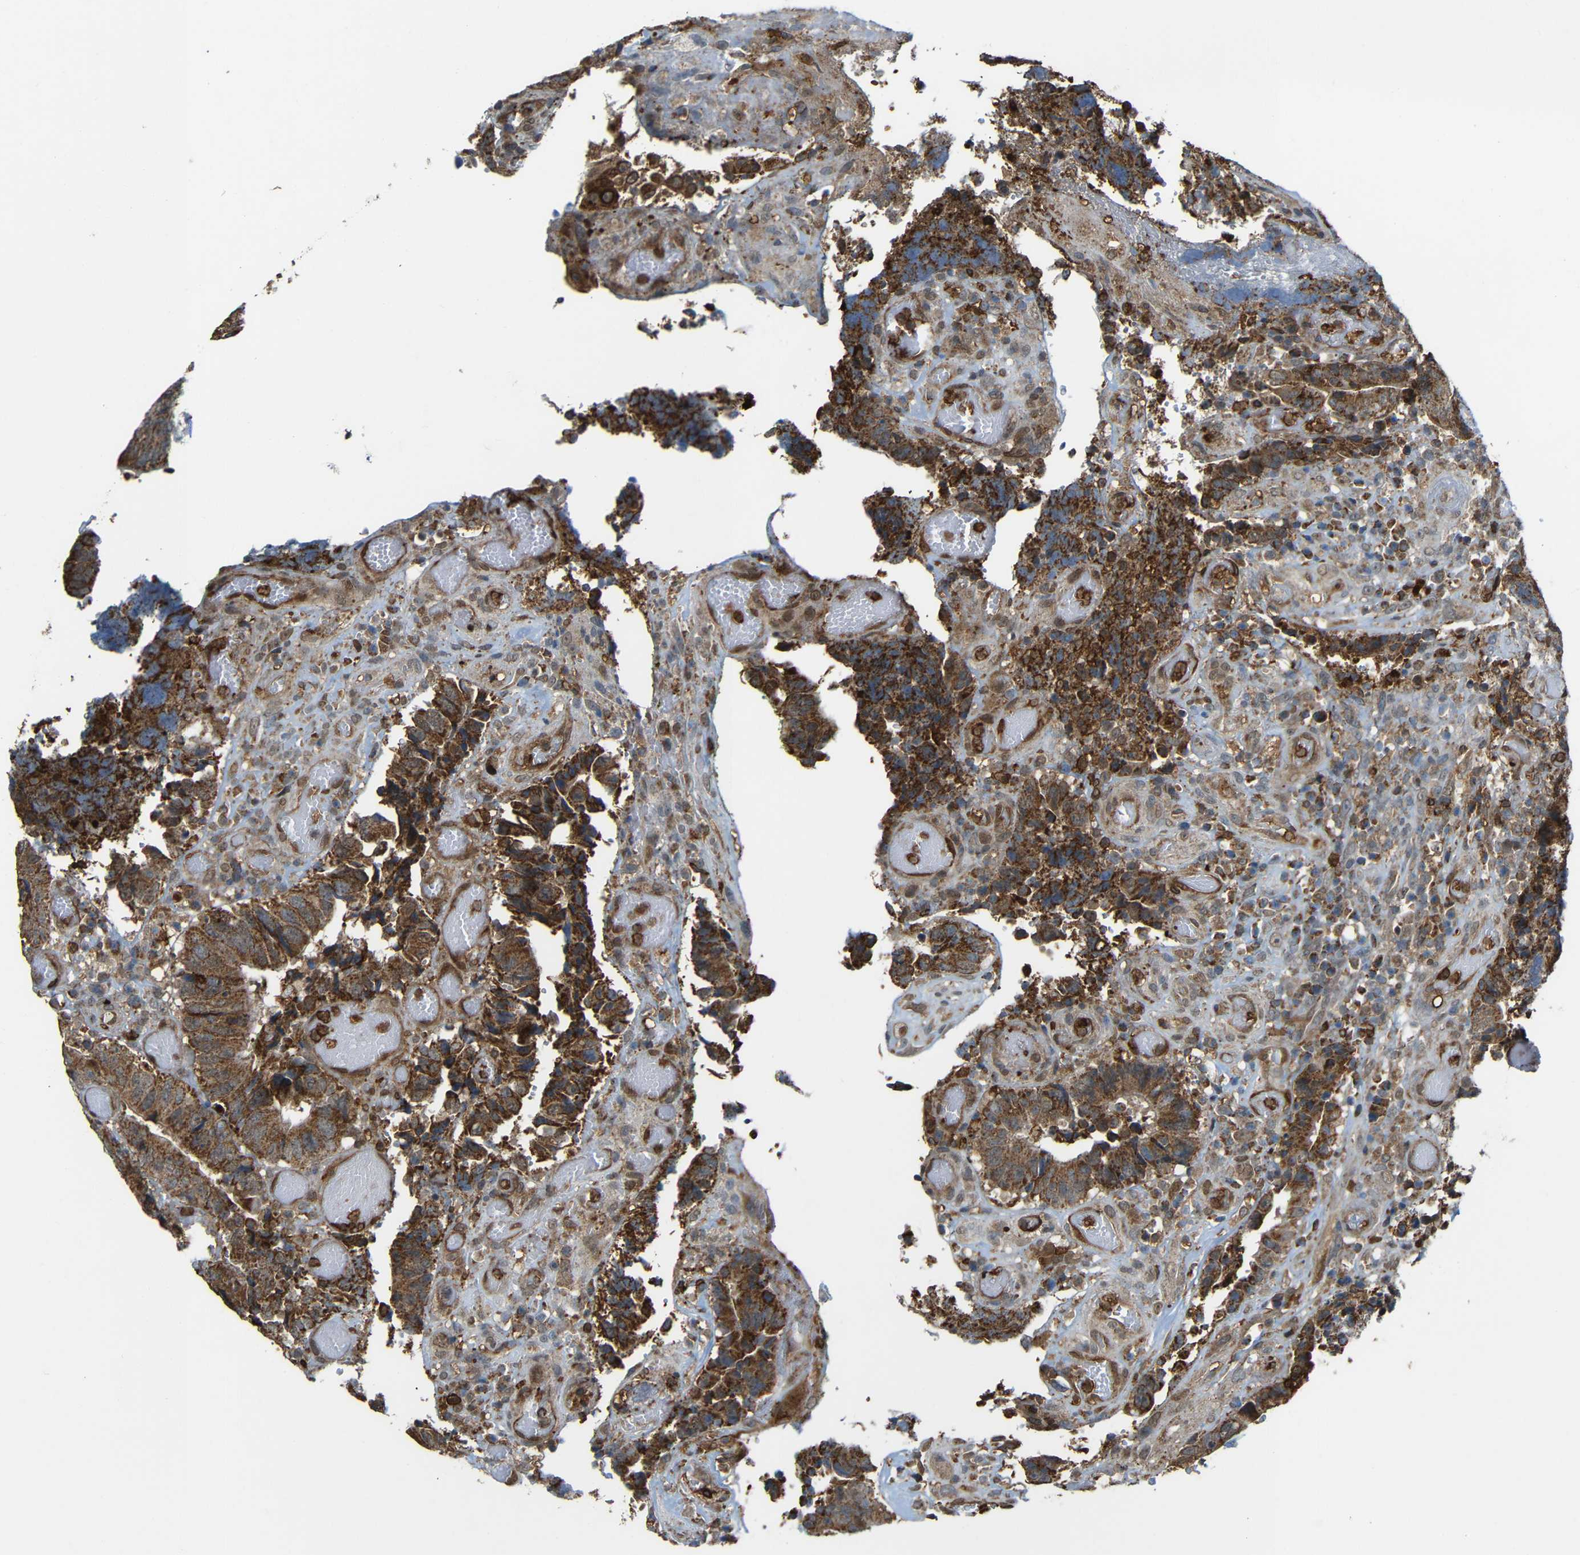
{"staining": {"intensity": "moderate", "quantity": ">75%", "location": "cytoplasmic/membranous"}, "tissue": "colorectal cancer", "cell_type": "Tumor cells", "image_type": "cancer", "snomed": [{"axis": "morphology", "description": "Adenocarcinoma, NOS"}, {"axis": "topography", "description": "Rectum"}], "caption": "Colorectal cancer (adenocarcinoma) stained with a brown dye demonstrates moderate cytoplasmic/membranous positive expression in about >75% of tumor cells.", "gene": "C1GALT1", "patient": {"sex": "male", "age": 72}}